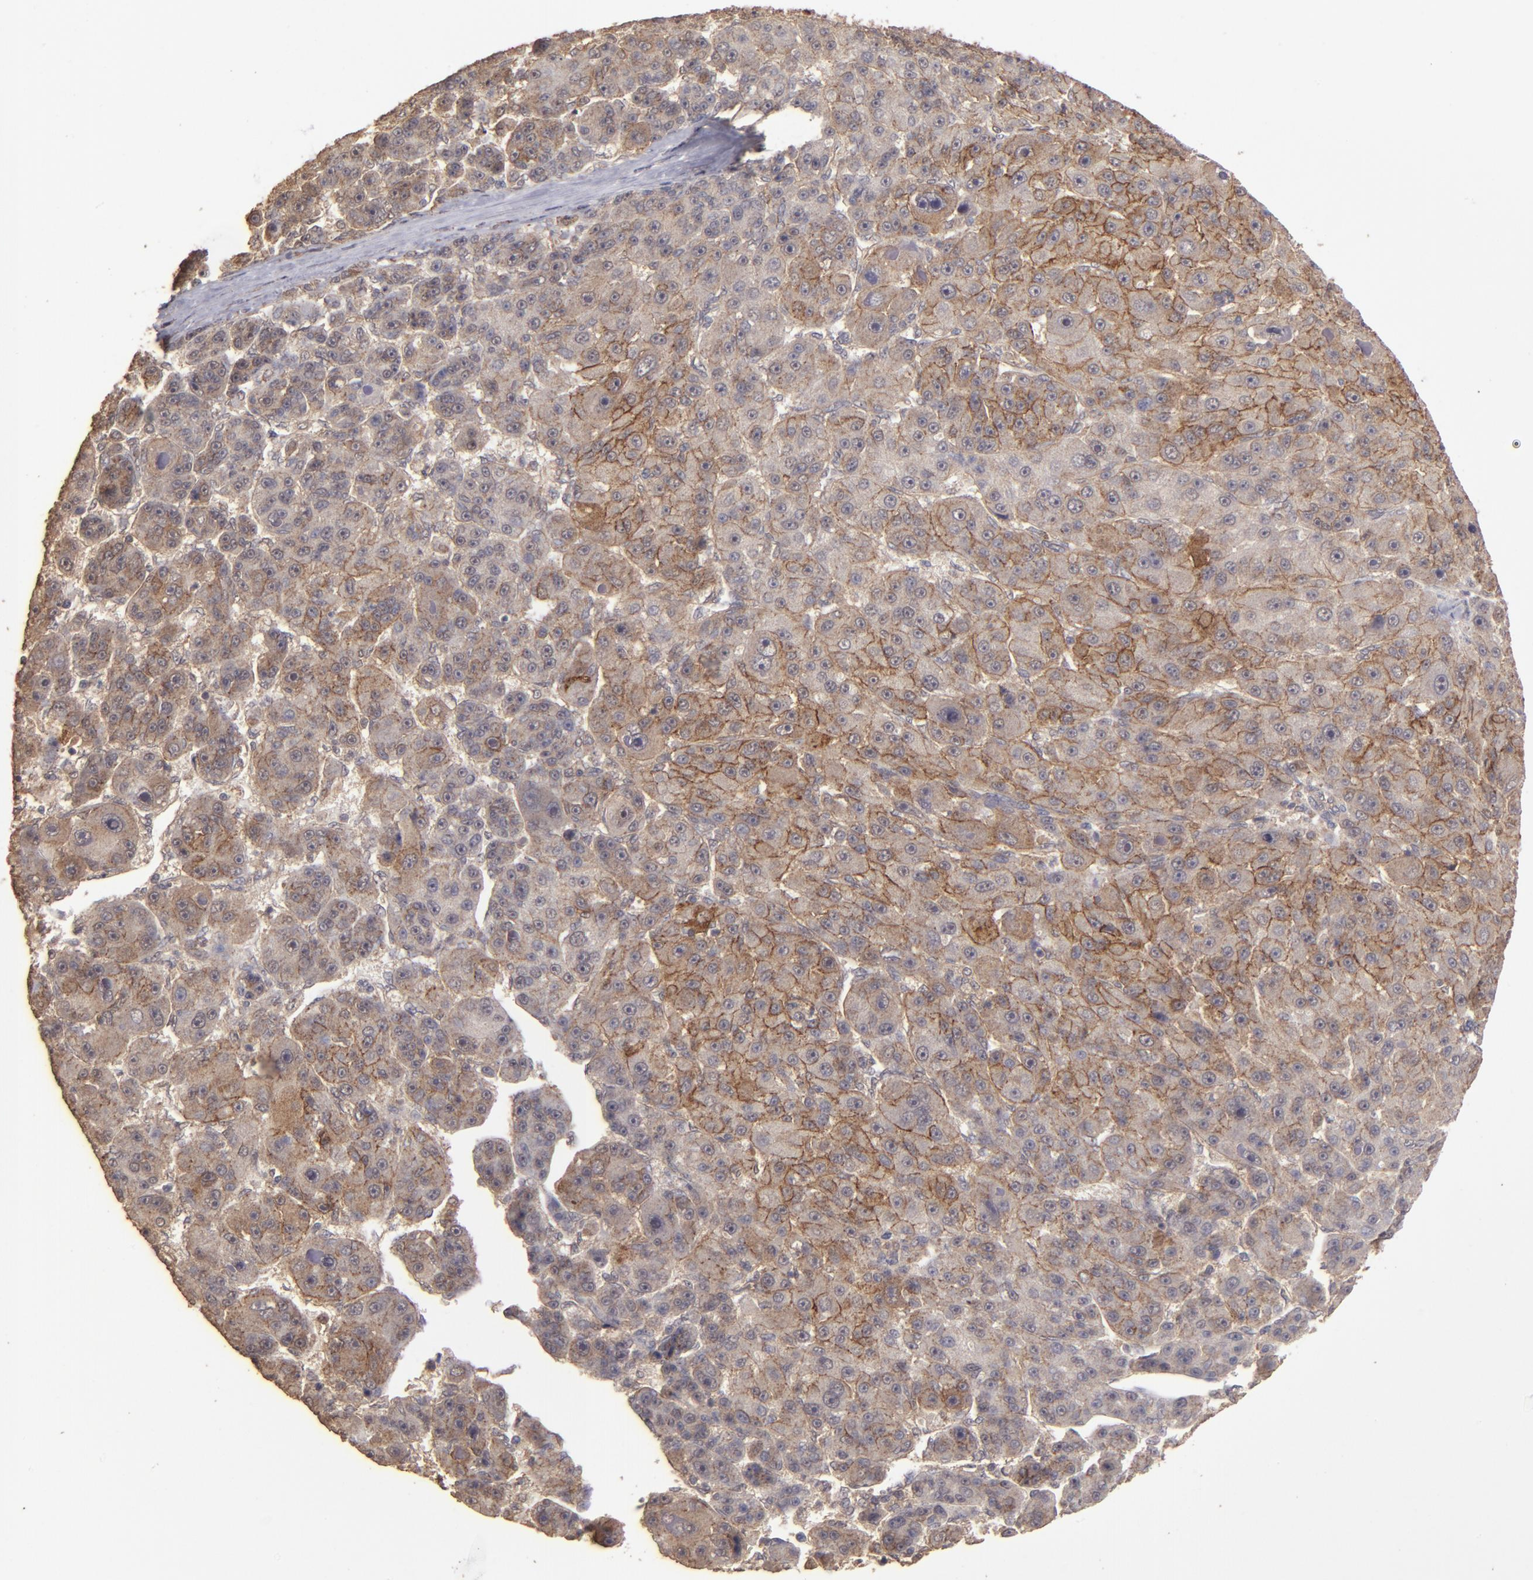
{"staining": {"intensity": "strong", "quantity": "25%-75%", "location": "cytoplasmic/membranous"}, "tissue": "liver cancer", "cell_type": "Tumor cells", "image_type": "cancer", "snomed": [{"axis": "morphology", "description": "Carcinoma, Hepatocellular, NOS"}, {"axis": "topography", "description": "Liver"}], "caption": "Human liver cancer (hepatocellular carcinoma) stained with a brown dye shows strong cytoplasmic/membranous positive positivity in approximately 25%-75% of tumor cells.", "gene": "FAT1", "patient": {"sex": "male", "age": 76}}